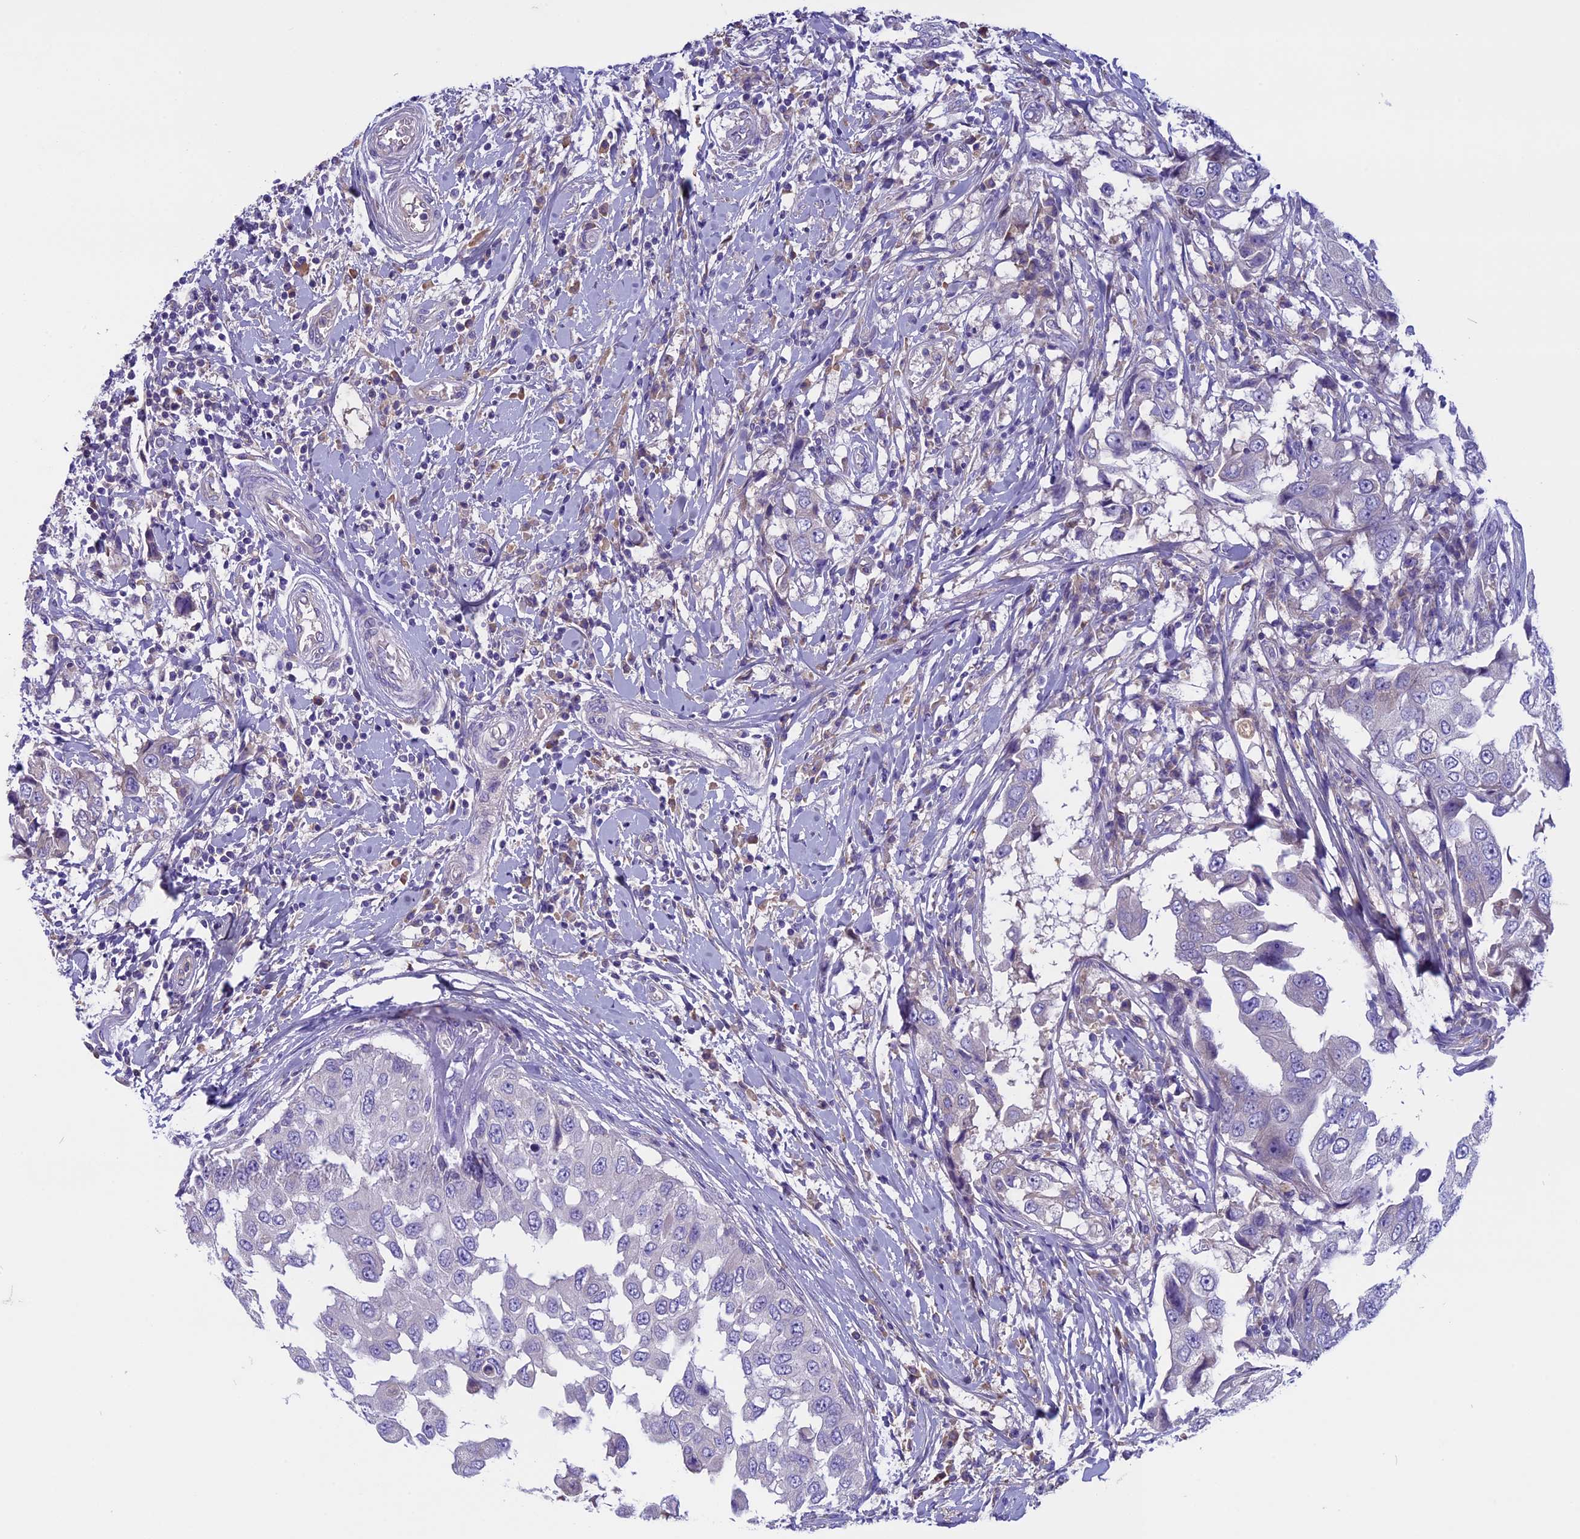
{"staining": {"intensity": "negative", "quantity": "none", "location": "none"}, "tissue": "breast cancer", "cell_type": "Tumor cells", "image_type": "cancer", "snomed": [{"axis": "morphology", "description": "Duct carcinoma"}, {"axis": "topography", "description": "Breast"}], "caption": "Tumor cells show no significant protein expression in breast invasive ductal carcinoma. (Immunohistochemistry (ihc), brightfield microscopy, high magnification).", "gene": "DCTN5", "patient": {"sex": "female", "age": 27}}